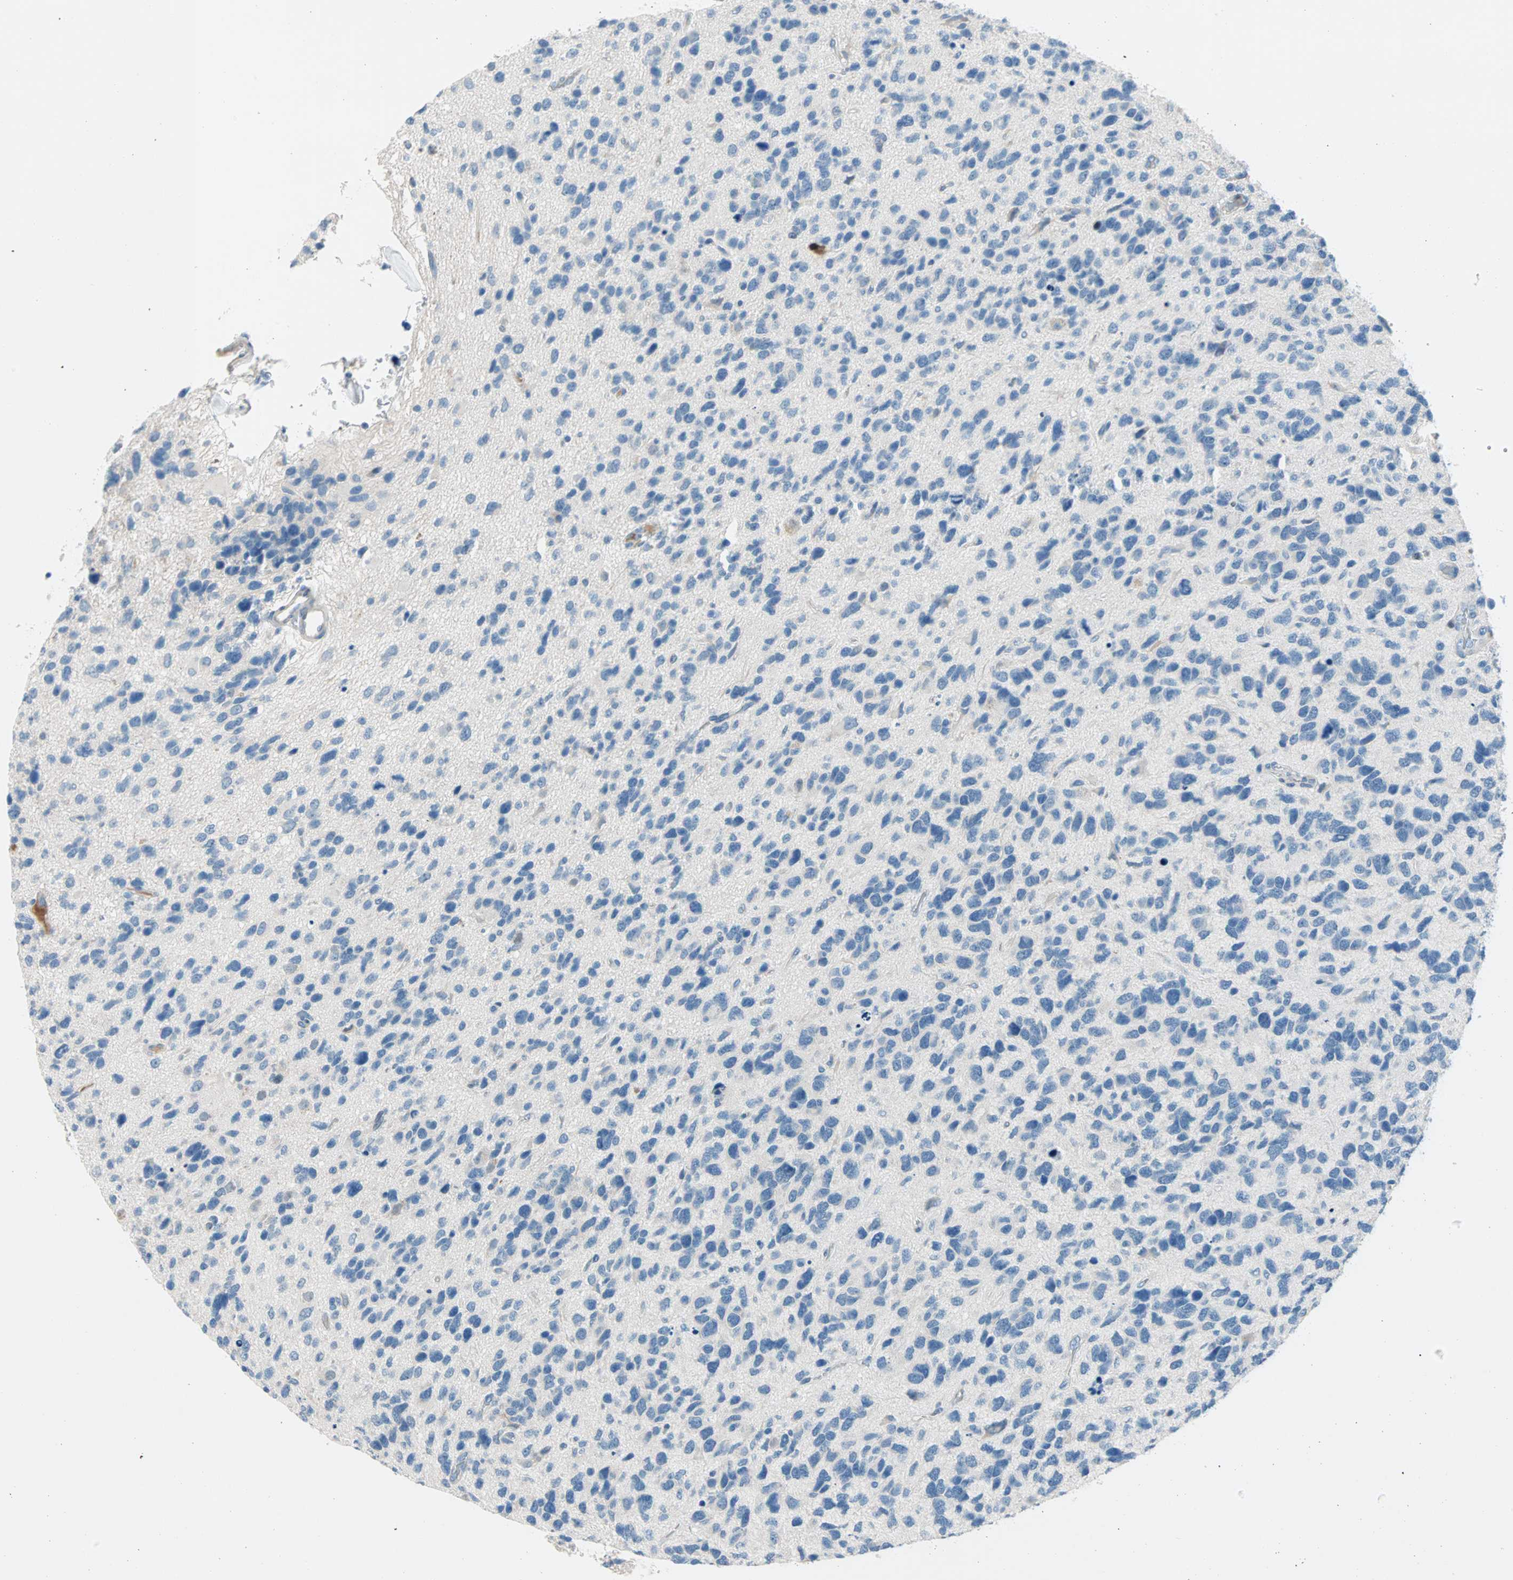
{"staining": {"intensity": "negative", "quantity": "none", "location": "none"}, "tissue": "glioma", "cell_type": "Tumor cells", "image_type": "cancer", "snomed": [{"axis": "morphology", "description": "Glioma, malignant, High grade"}, {"axis": "topography", "description": "Brain"}], "caption": "Tumor cells show no significant protein positivity in malignant high-grade glioma. The staining is performed using DAB brown chromogen with nuclei counter-stained in using hematoxylin.", "gene": "TMEM163", "patient": {"sex": "female", "age": 58}}